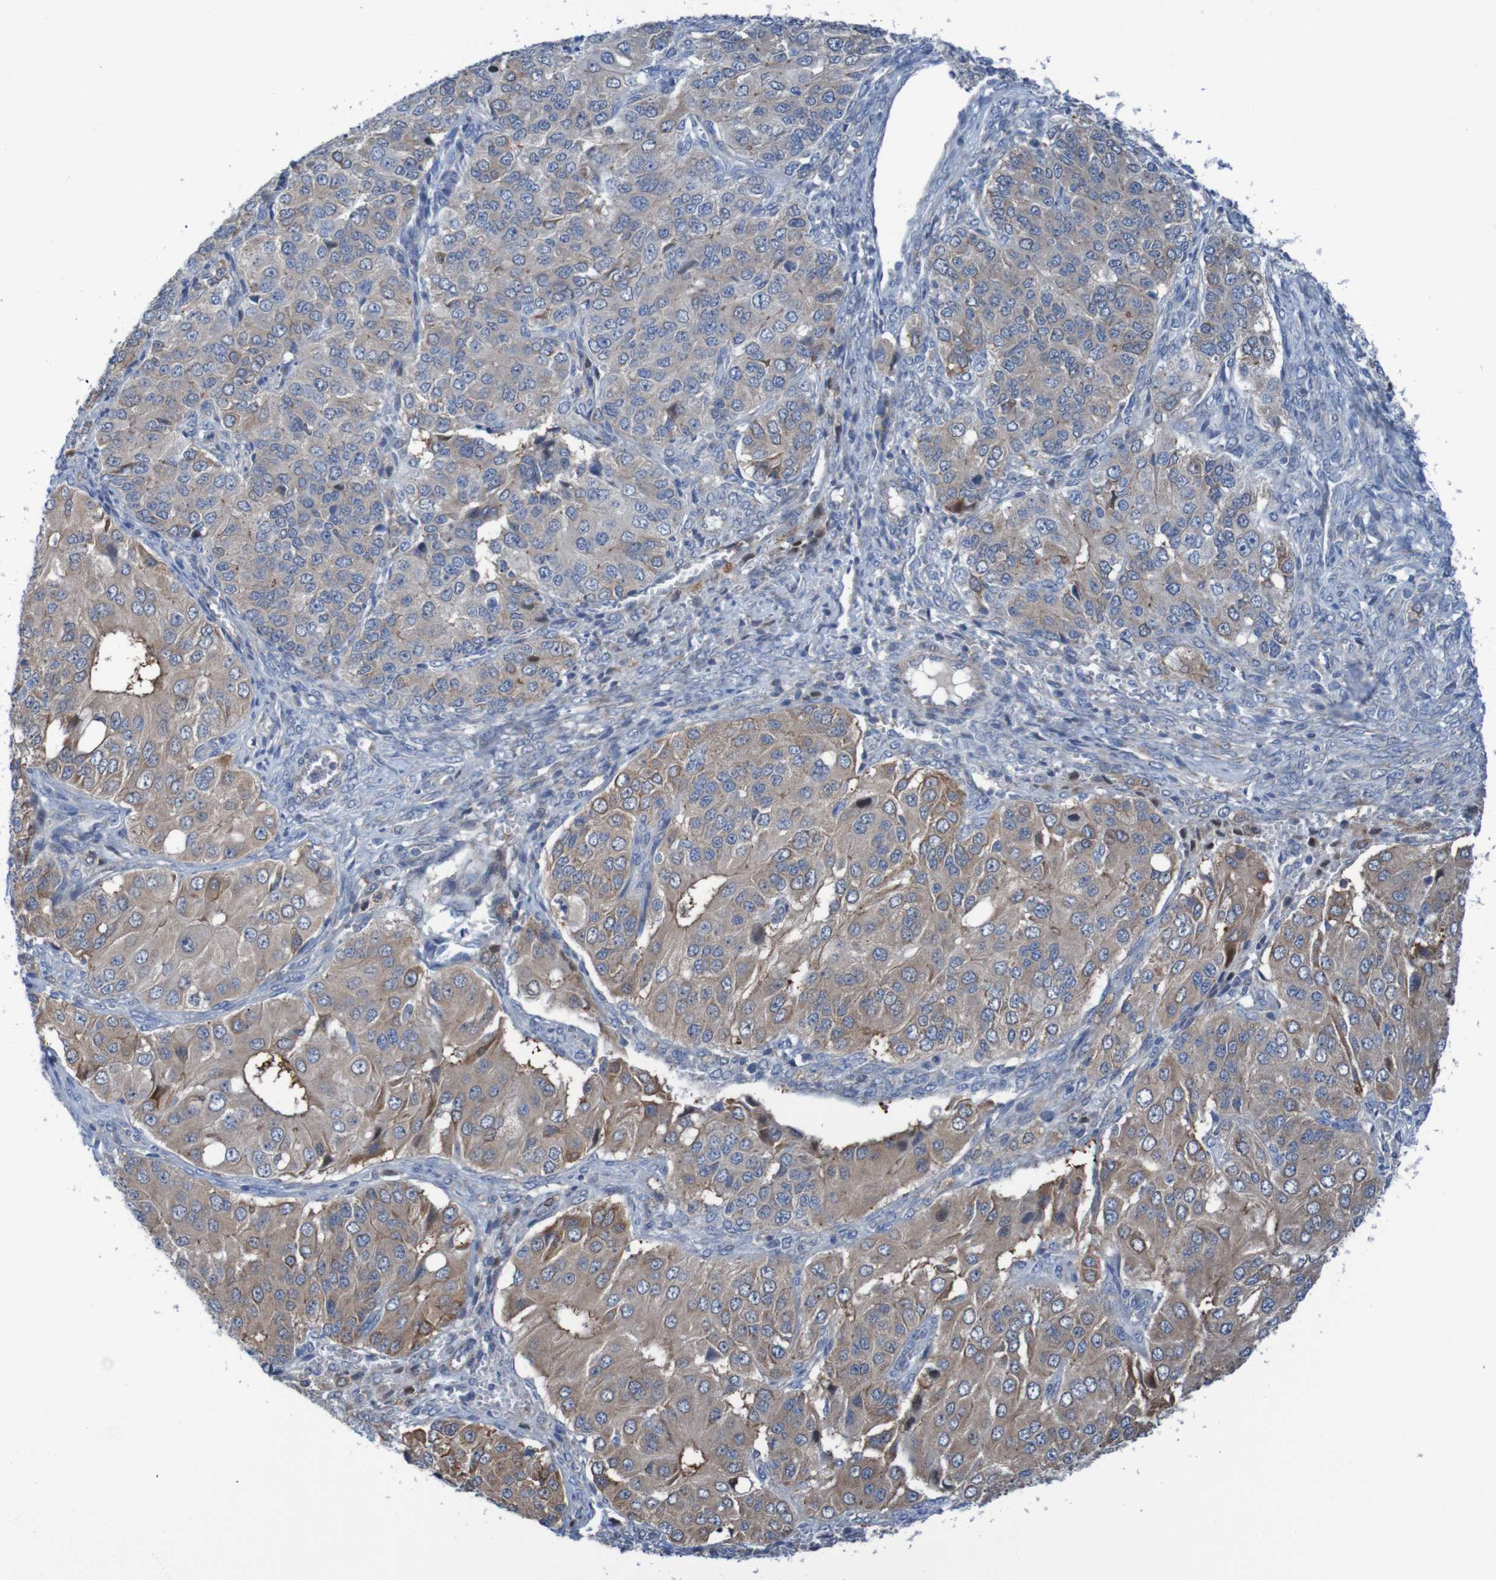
{"staining": {"intensity": "moderate", "quantity": "25%-75%", "location": "cytoplasmic/membranous"}, "tissue": "ovarian cancer", "cell_type": "Tumor cells", "image_type": "cancer", "snomed": [{"axis": "morphology", "description": "Carcinoma, endometroid"}, {"axis": "topography", "description": "Ovary"}], "caption": "A histopathology image showing moderate cytoplasmic/membranous positivity in approximately 25%-75% of tumor cells in ovarian cancer (endometroid carcinoma), as visualized by brown immunohistochemical staining.", "gene": "ANGPT4", "patient": {"sex": "female", "age": 51}}